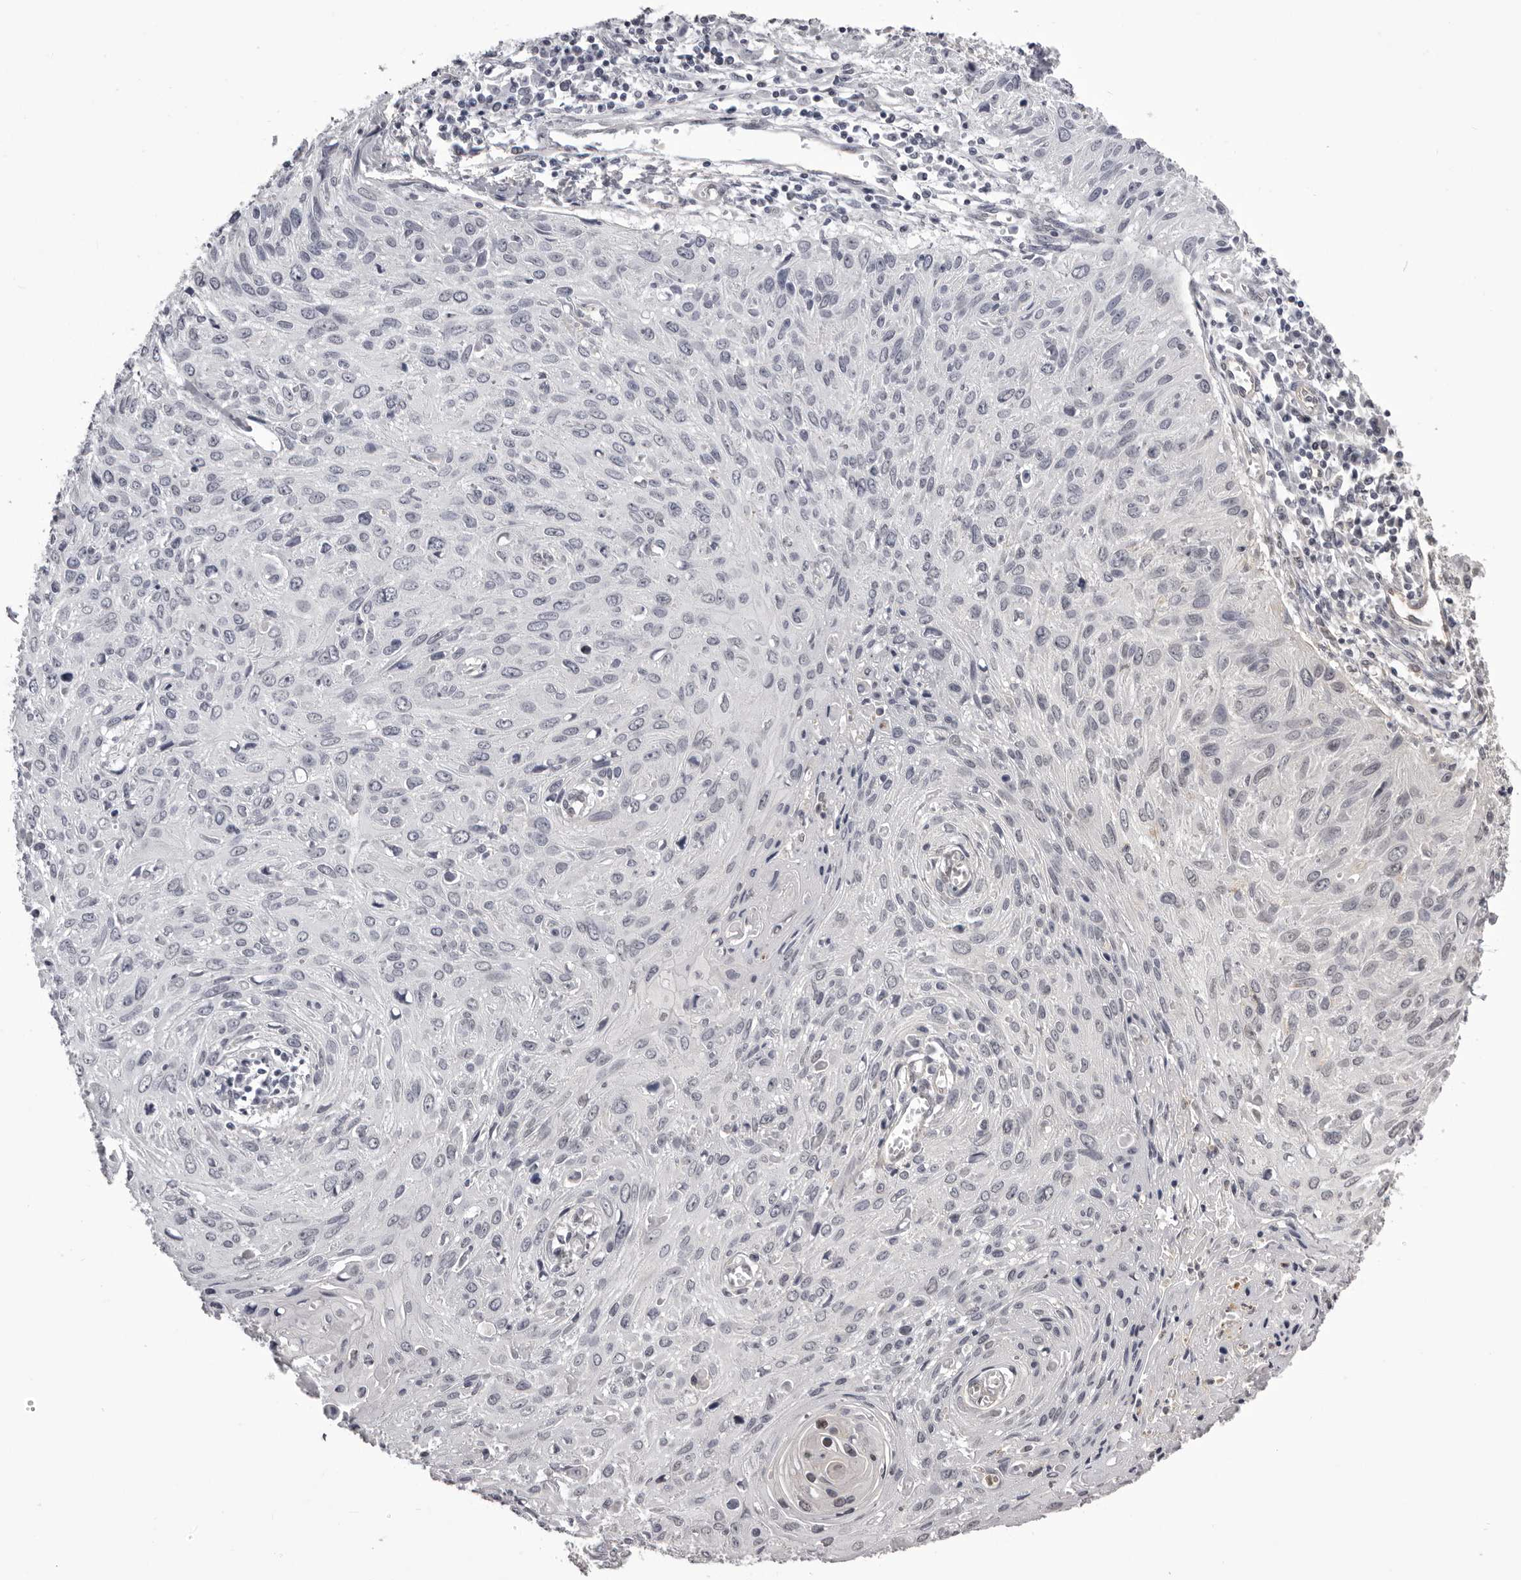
{"staining": {"intensity": "negative", "quantity": "none", "location": "none"}, "tissue": "cervical cancer", "cell_type": "Tumor cells", "image_type": "cancer", "snomed": [{"axis": "morphology", "description": "Squamous cell carcinoma, NOS"}, {"axis": "topography", "description": "Cervix"}], "caption": "IHC of cervical cancer (squamous cell carcinoma) exhibits no expression in tumor cells. The staining is performed using DAB (3,3'-diaminobenzidine) brown chromogen with nuclei counter-stained in using hematoxylin.", "gene": "RNF2", "patient": {"sex": "female", "age": 51}}